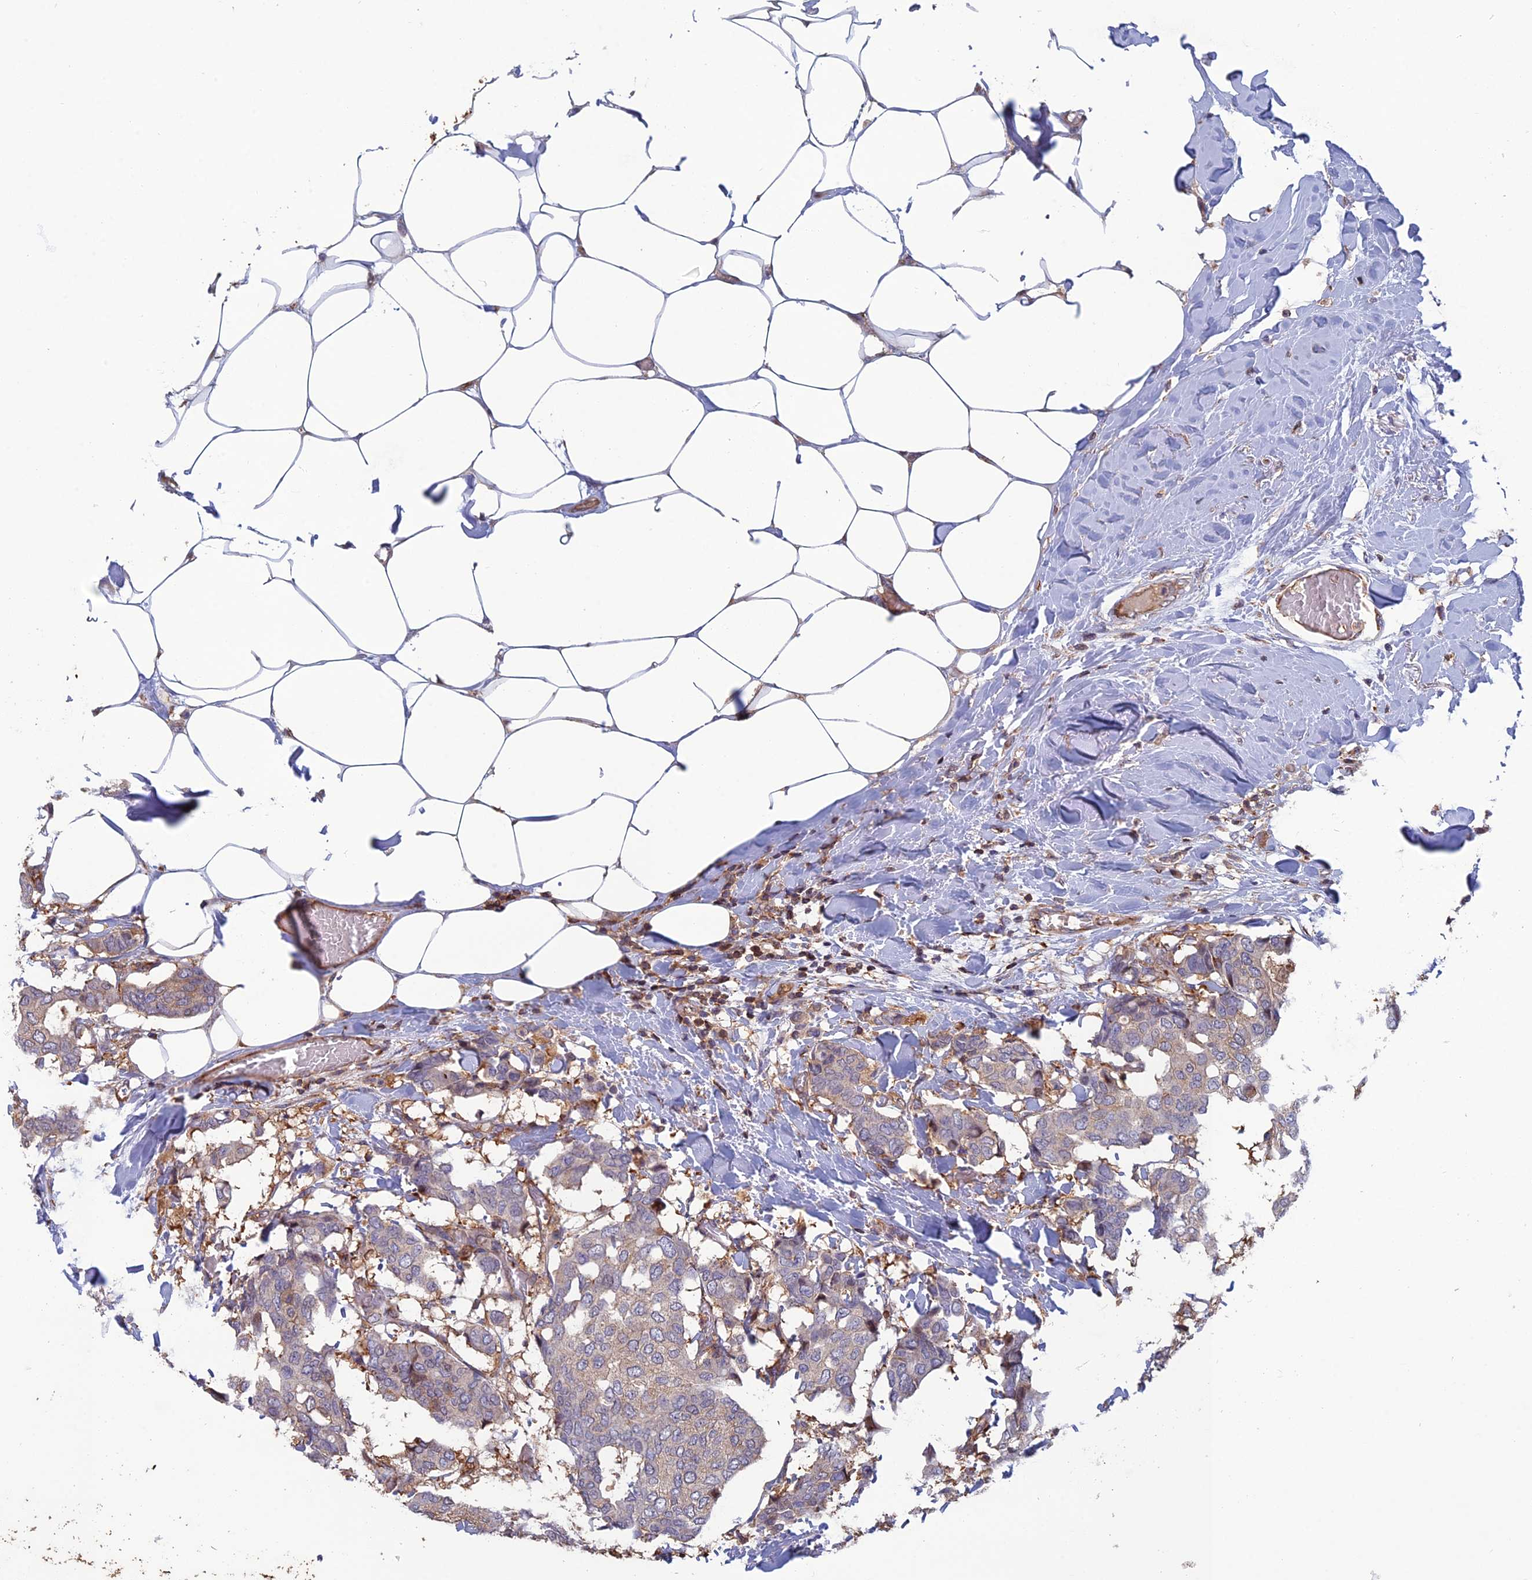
{"staining": {"intensity": "weak", "quantity": "<25%", "location": "cytoplasmic/membranous"}, "tissue": "breast cancer", "cell_type": "Tumor cells", "image_type": "cancer", "snomed": [{"axis": "morphology", "description": "Duct carcinoma"}, {"axis": "topography", "description": "Breast"}], "caption": "Image shows no significant protein positivity in tumor cells of infiltrating ductal carcinoma (breast). (Brightfield microscopy of DAB (3,3'-diaminobenzidine) immunohistochemistry (IHC) at high magnification).", "gene": "C15orf62", "patient": {"sex": "female", "age": 75}}